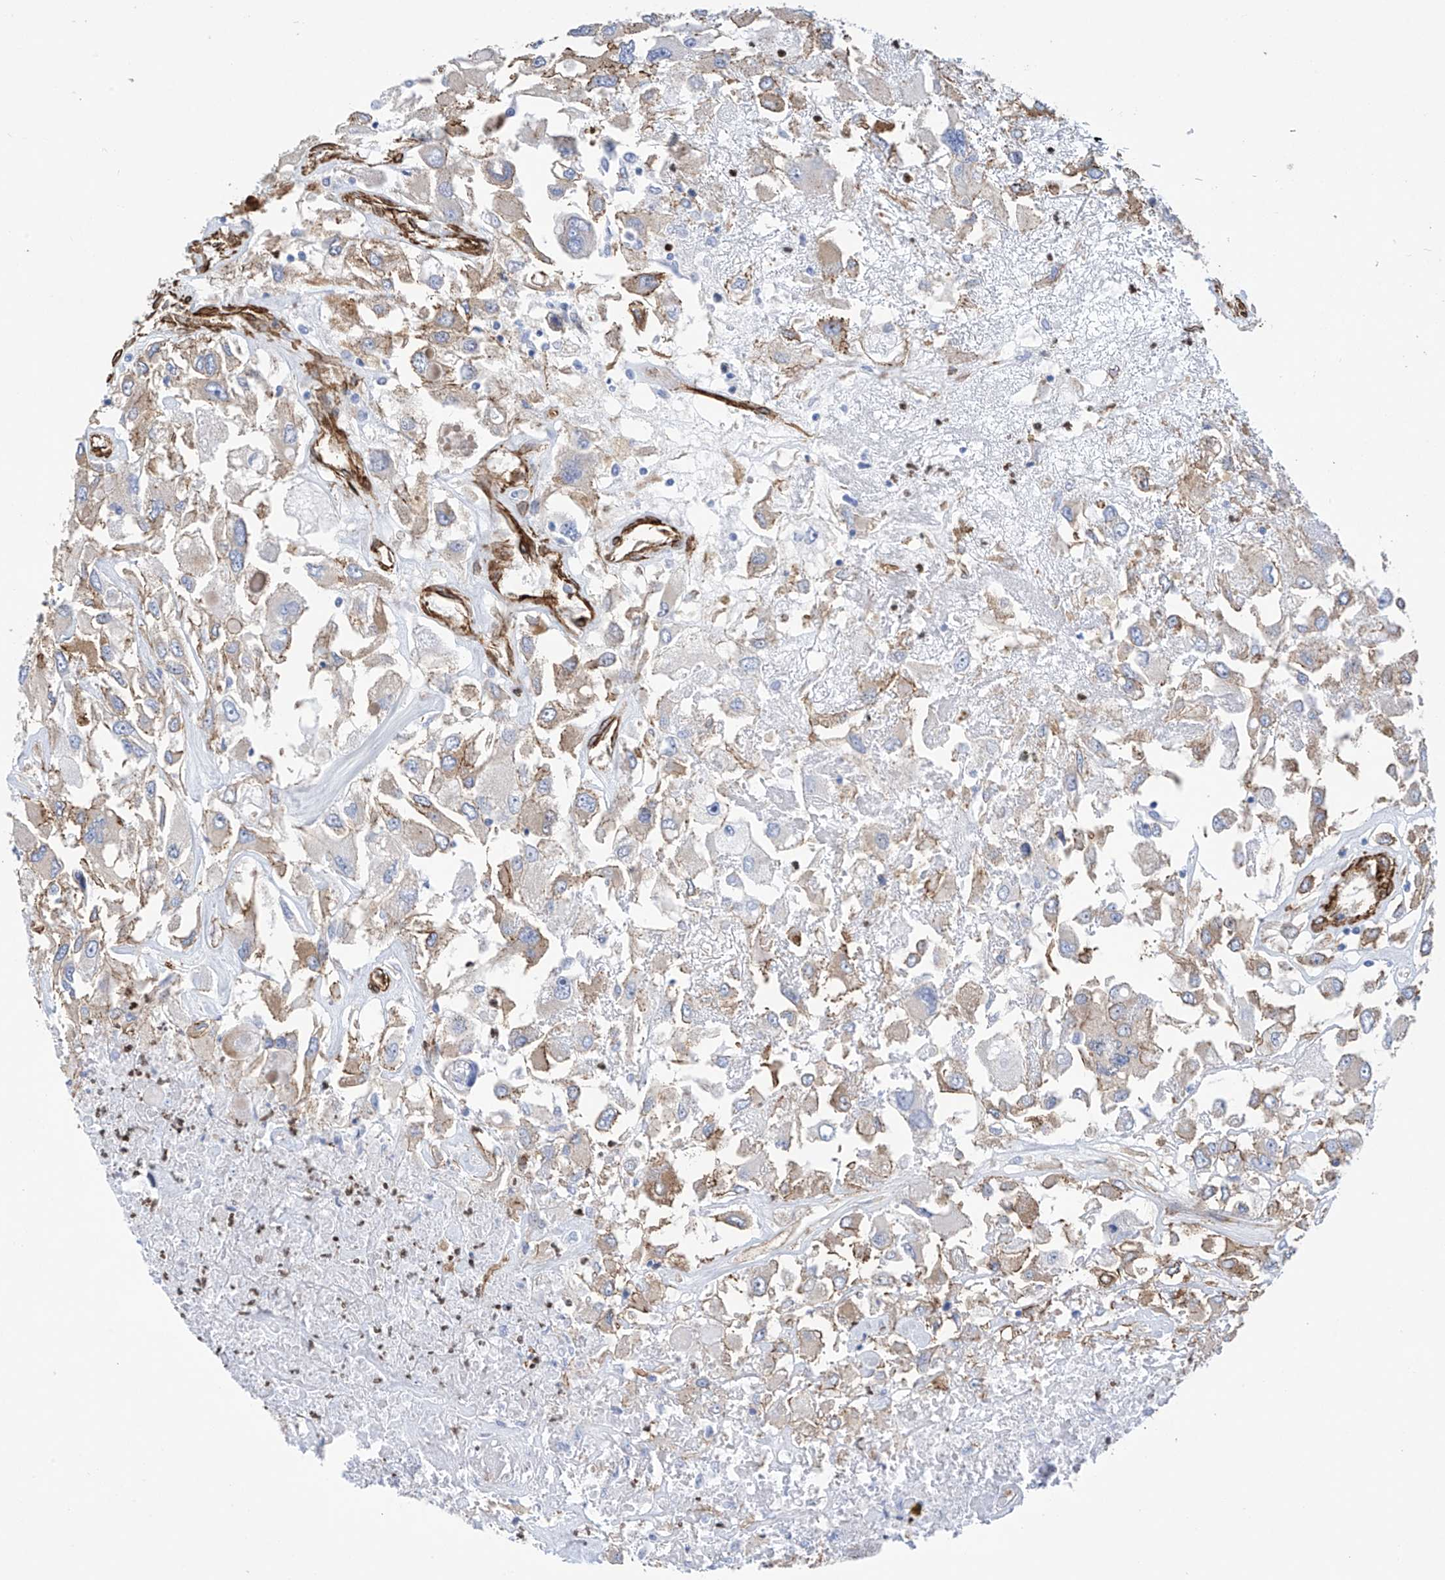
{"staining": {"intensity": "weak", "quantity": "25%-75%", "location": "cytoplasmic/membranous"}, "tissue": "renal cancer", "cell_type": "Tumor cells", "image_type": "cancer", "snomed": [{"axis": "morphology", "description": "Adenocarcinoma, NOS"}, {"axis": "topography", "description": "Kidney"}], "caption": "Renal cancer (adenocarcinoma) stained for a protein shows weak cytoplasmic/membranous positivity in tumor cells.", "gene": "UBTD1", "patient": {"sex": "female", "age": 52}}